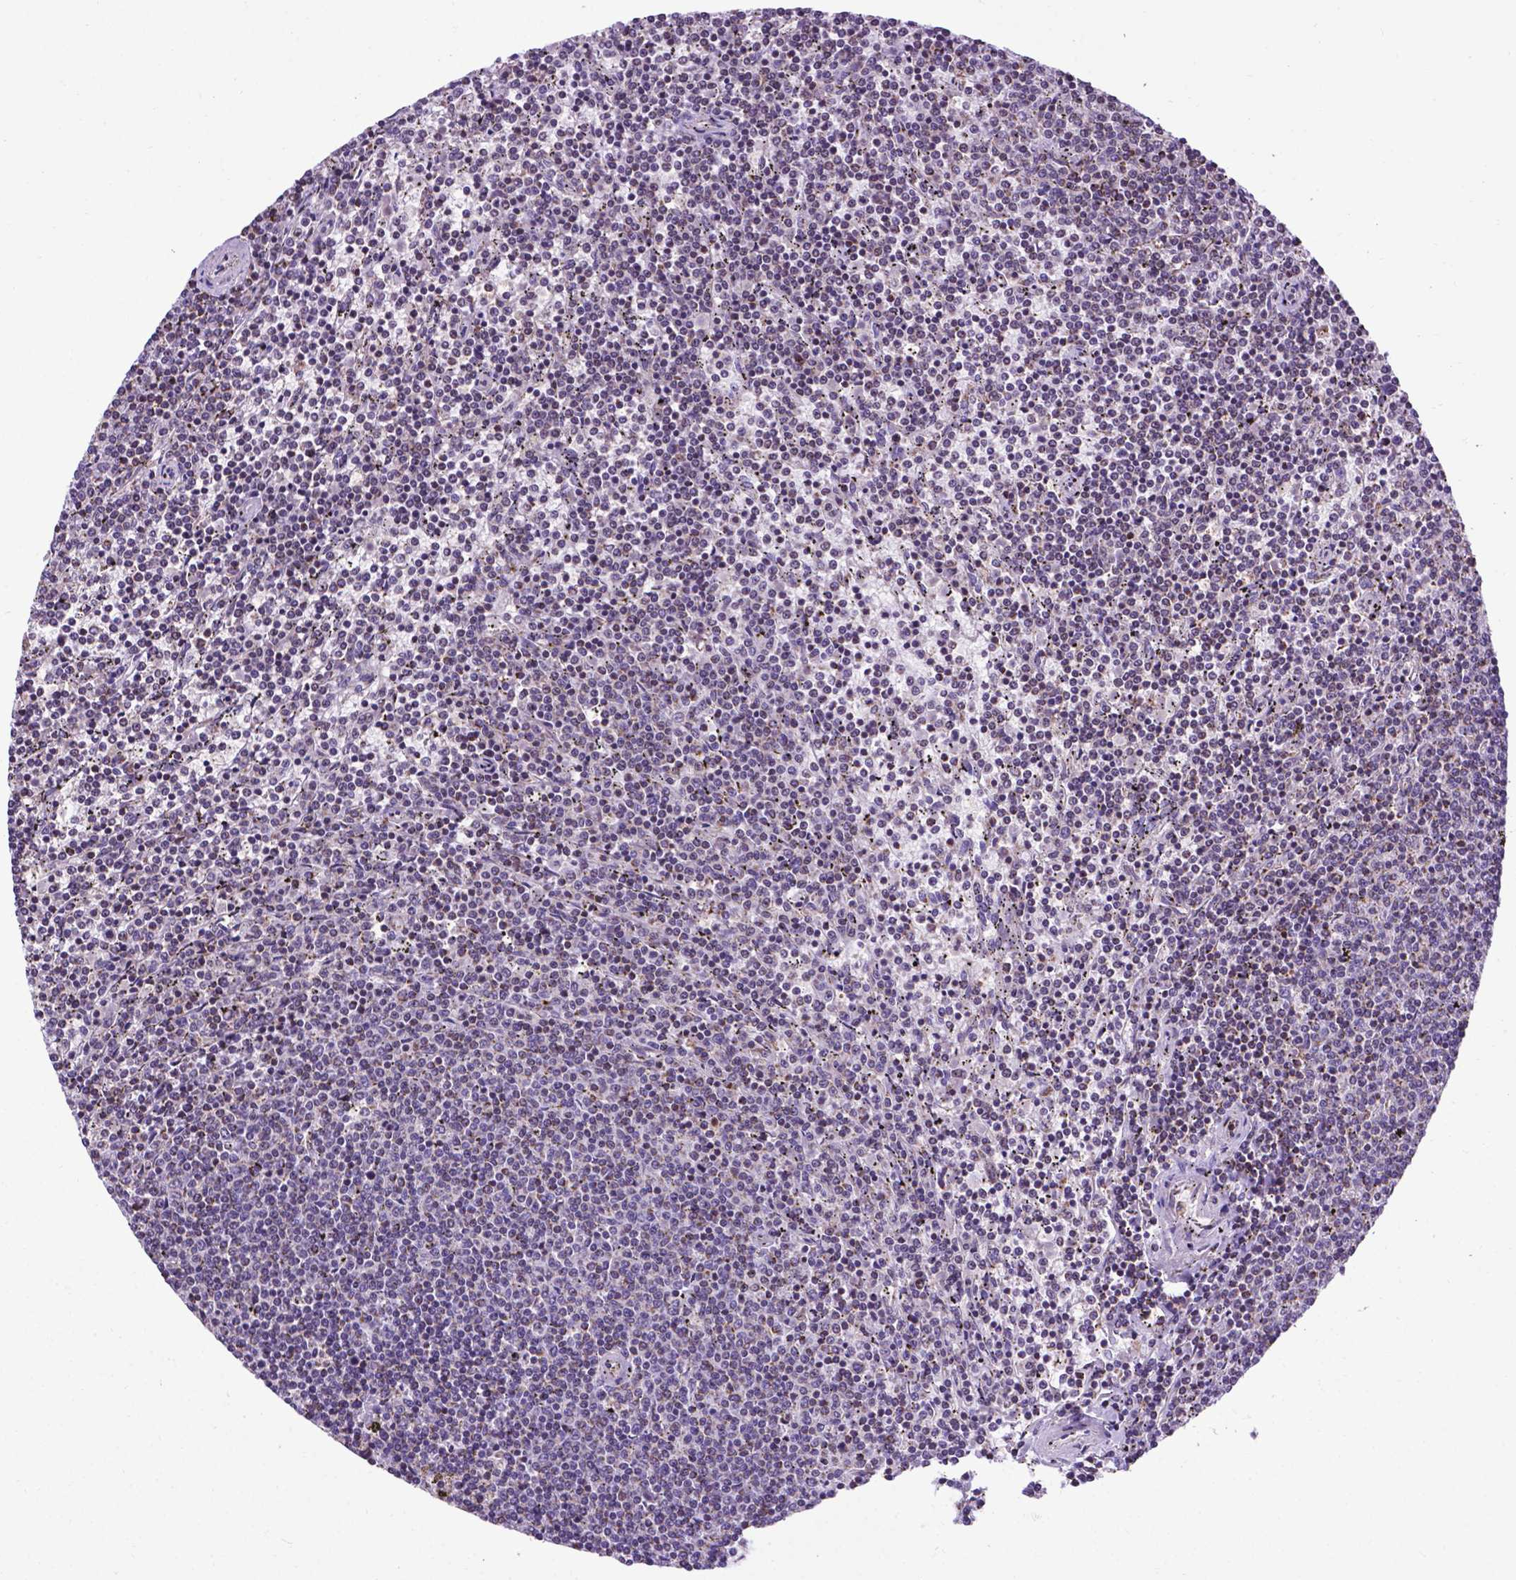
{"staining": {"intensity": "moderate", "quantity": "25%-75%", "location": "cytoplasmic/membranous"}, "tissue": "lymphoma", "cell_type": "Tumor cells", "image_type": "cancer", "snomed": [{"axis": "morphology", "description": "Malignant lymphoma, non-Hodgkin's type, Low grade"}, {"axis": "topography", "description": "Spleen"}], "caption": "A high-resolution image shows immunohistochemistry (IHC) staining of lymphoma, which displays moderate cytoplasmic/membranous expression in approximately 25%-75% of tumor cells.", "gene": "POU3F3", "patient": {"sex": "female", "age": 50}}